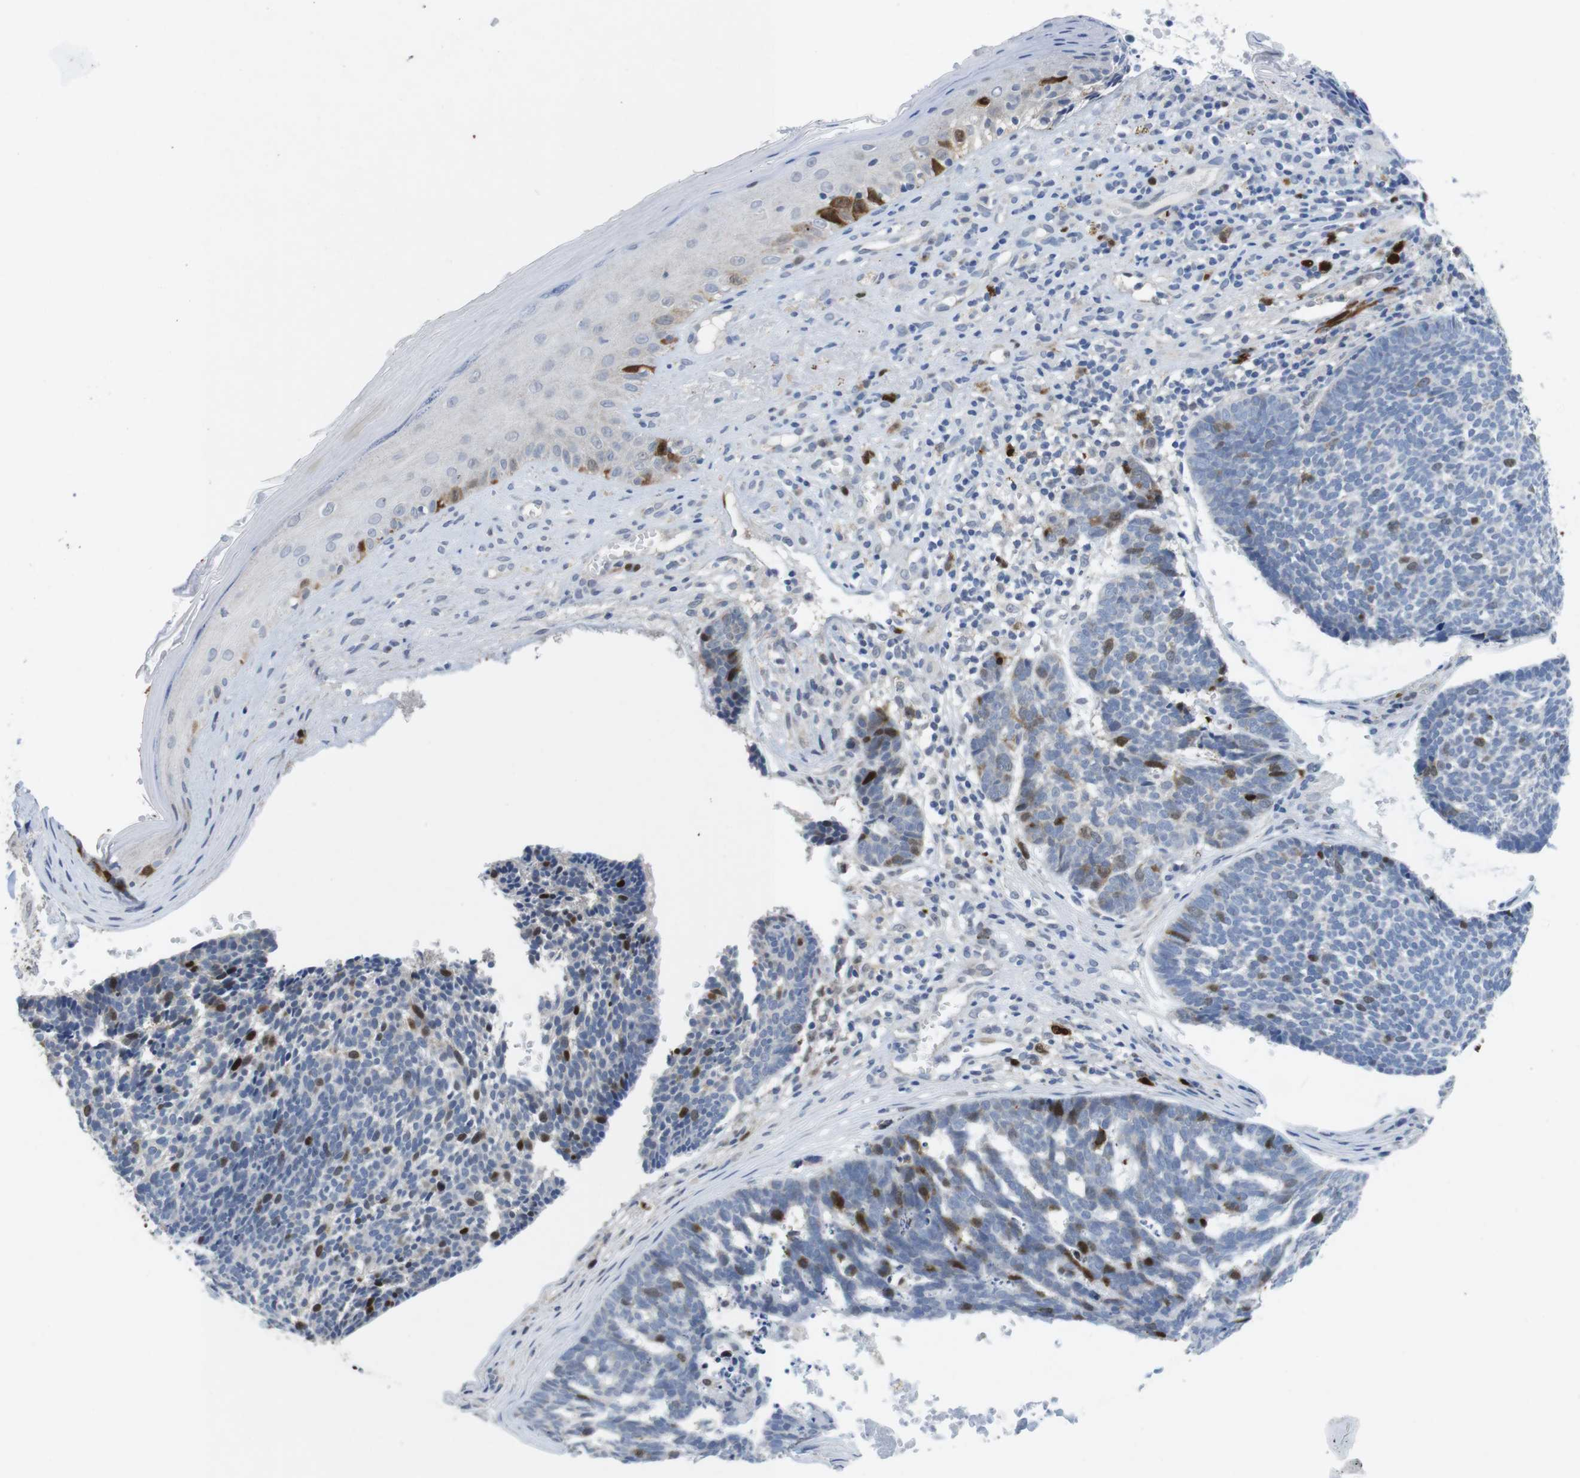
{"staining": {"intensity": "strong", "quantity": "<25%", "location": "nuclear"}, "tissue": "skin cancer", "cell_type": "Tumor cells", "image_type": "cancer", "snomed": [{"axis": "morphology", "description": "Basal cell carcinoma"}, {"axis": "topography", "description": "Skin"}], "caption": "Immunohistochemical staining of basal cell carcinoma (skin) displays medium levels of strong nuclear protein expression in about <25% of tumor cells. (DAB IHC, brown staining for protein, blue staining for nuclei).", "gene": "KPNA2", "patient": {"sex": "male", "age": 84}}